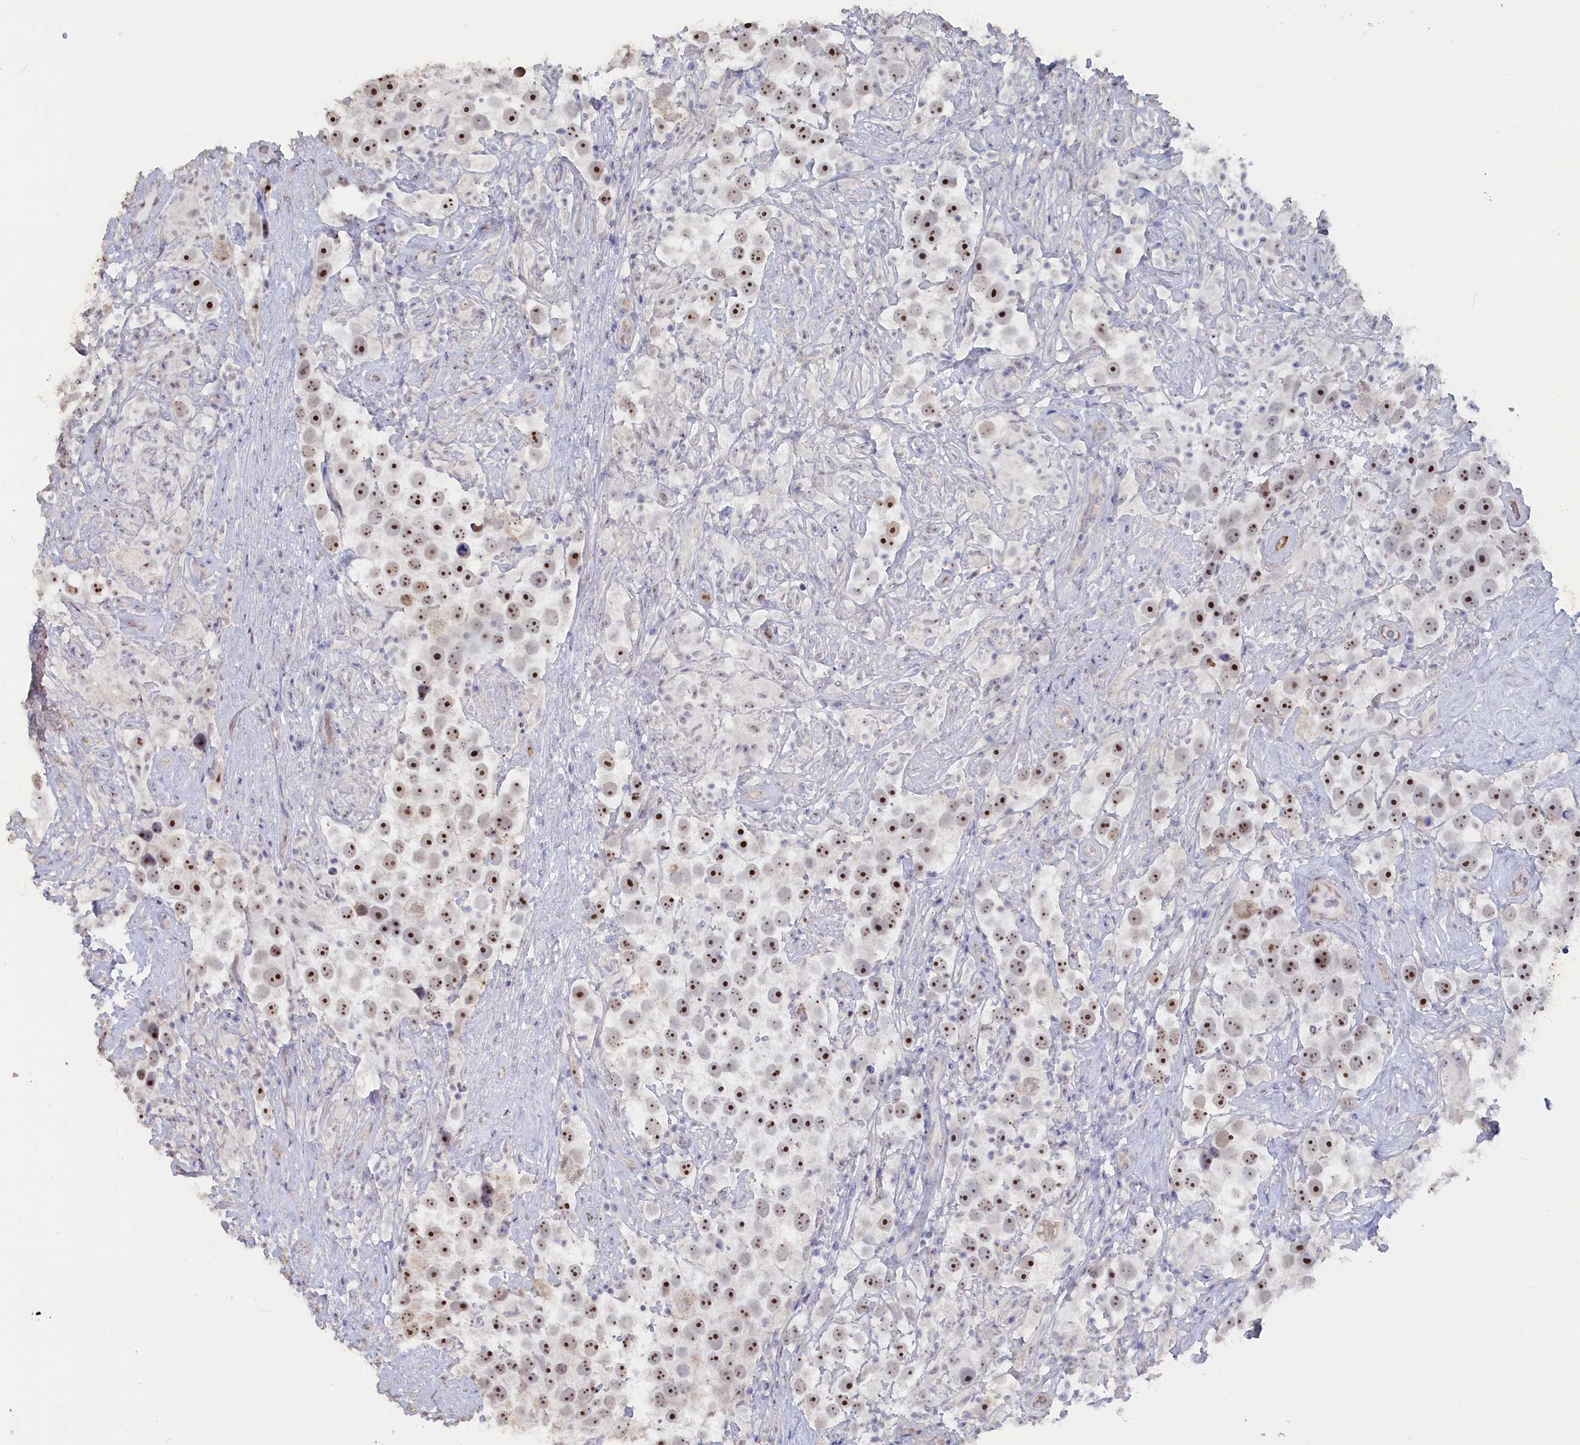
{"staining": {"intensity": "moderate", "quantity": ">75%", "location": "nuclear"}, "tissue": "testis cancer", "cell_type": "Tumor cells", "image_type": "cancer", "snomed": [{"axis": "morphology", "description": "Seminoma, NOS"}, {"axis": "topography", "description": "Testis"}], "caption": "This is a micrograph of immunohistochemistry staining of testis cancer, which shows moderate staining in the nuclear of tumor cells.", "gene": "SEMG2", "patient": {"sex": "male", "age": 49}}